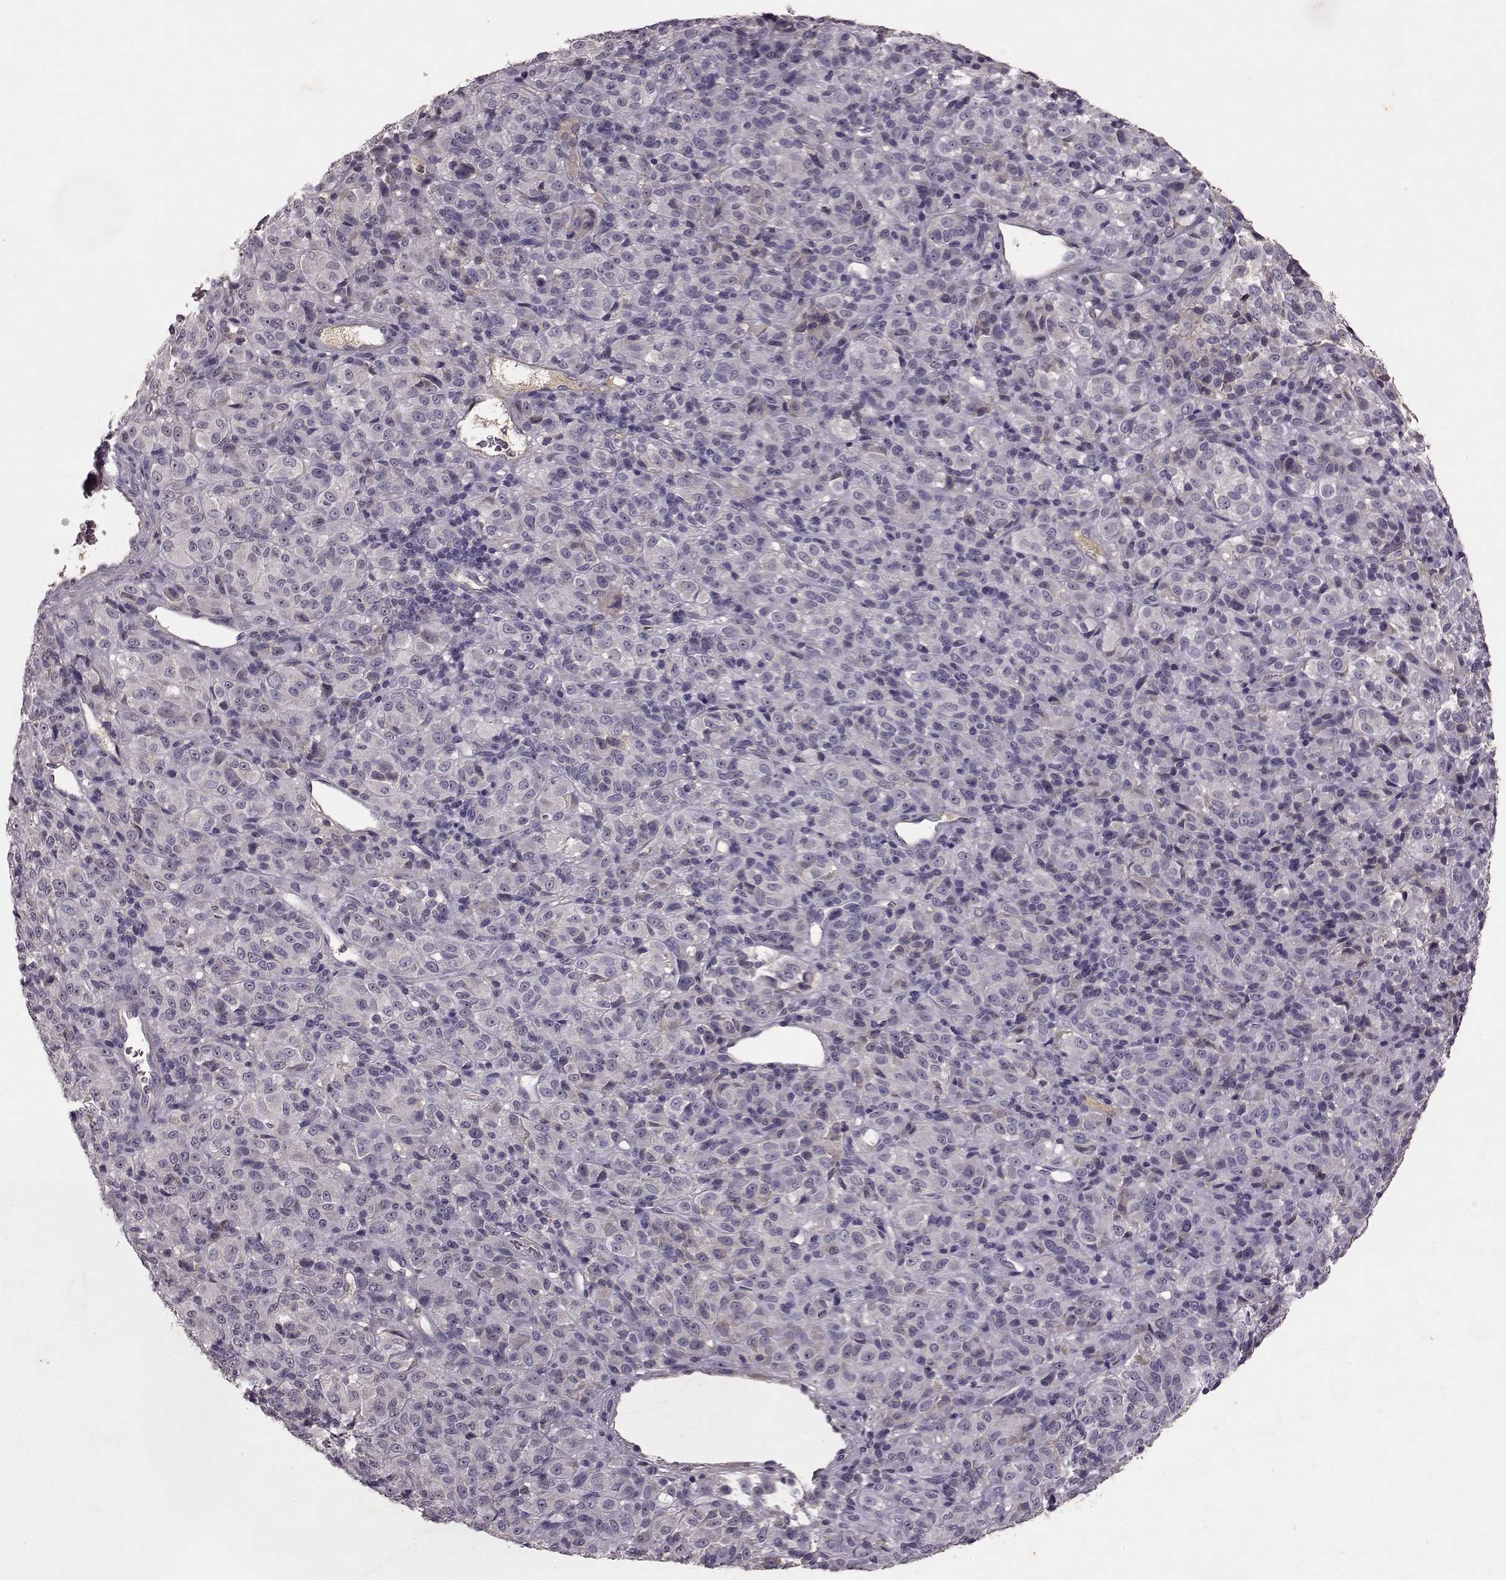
{"staining": {"intensity": "negative", "quantity": "none", "location": "none"}, "tissue": "melanoma", "cell_type": "Tumor cells", "image_type": "cancer", "snomed": [{"axis": "morphology", "description": "Malignant melanoma, Metastatic site"}, {"axis": "topography", "description": "Brain"}], "caption": "An immunohistochemistry (IHC) photomicrograph of melanoma is shown. There is no staining in tumor cells of melanoma.", "gene": "FRRS1L", "patient": {"sex": "female", "age": 56}}